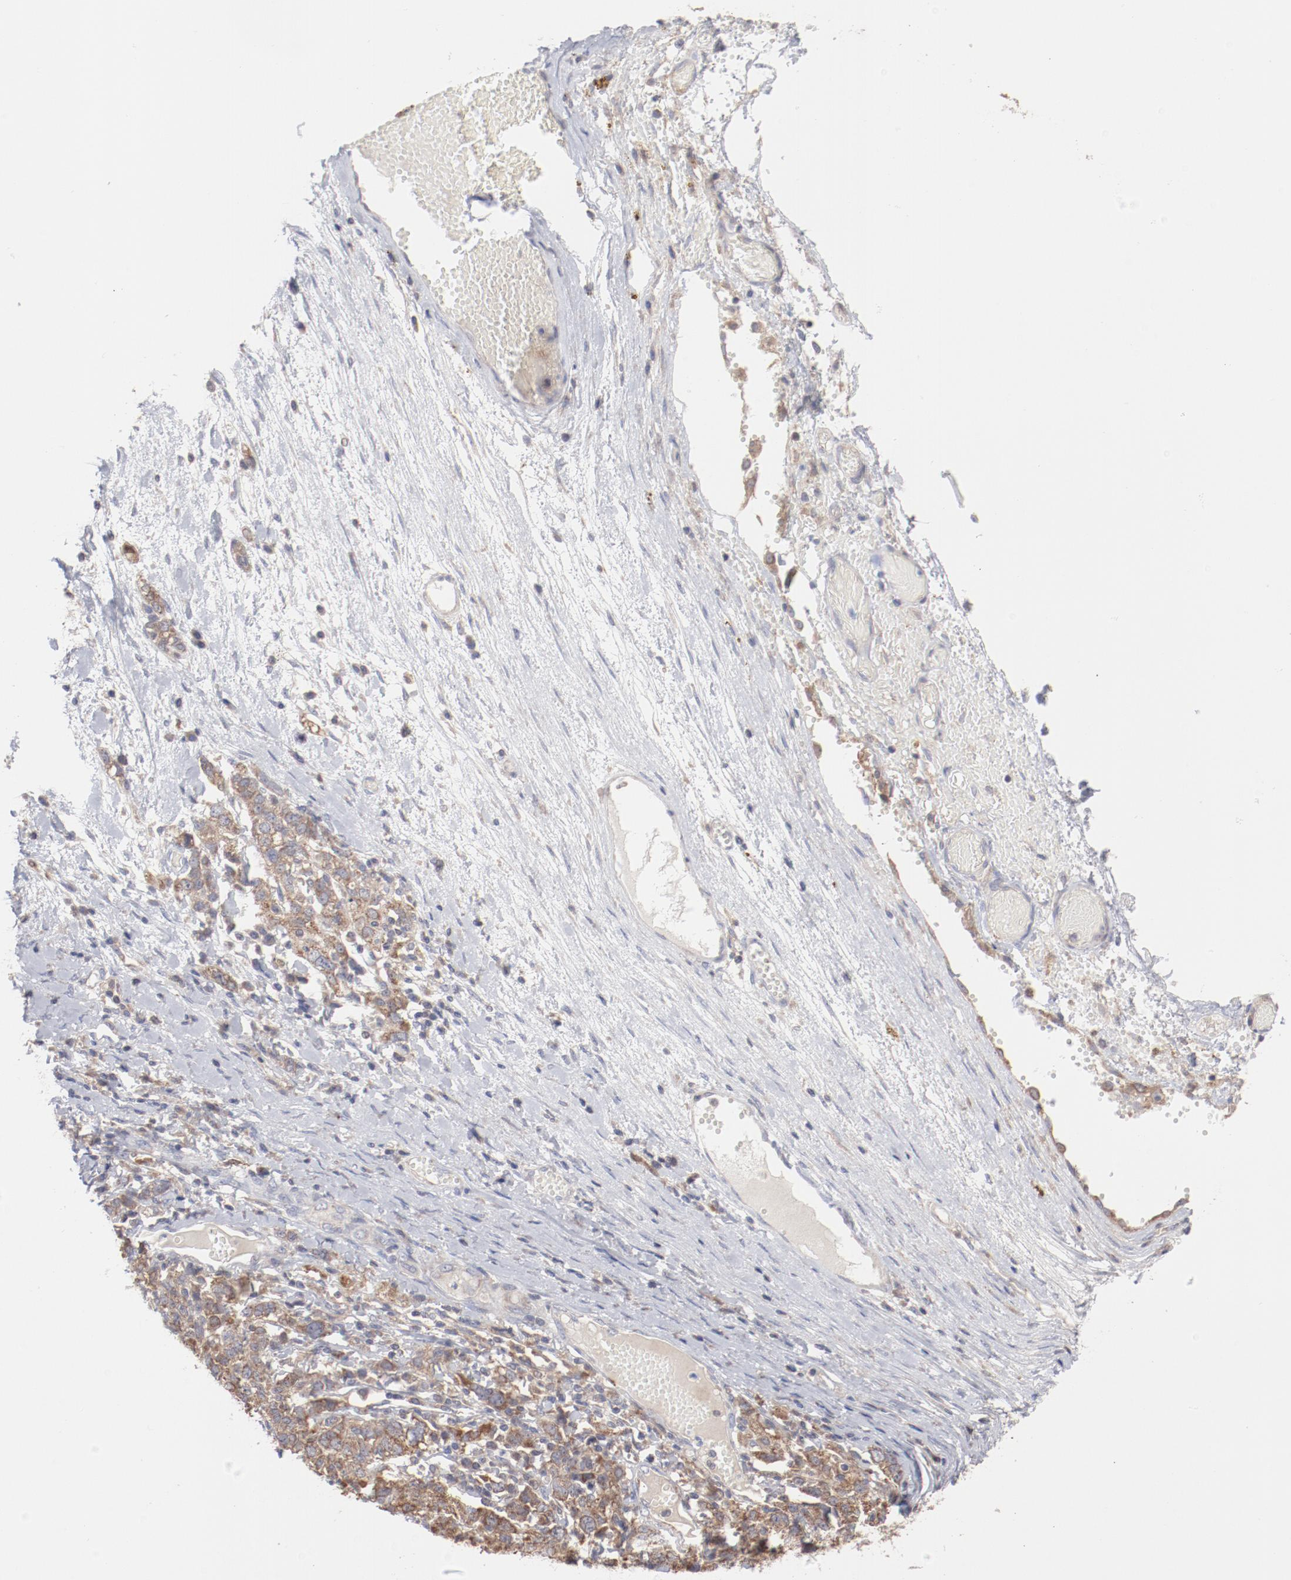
{"staining": {"intensity": "moderate", "quantity": ">75%", "location": "cytoplasmic/membranous"}, "tissue": "ovarian cancer", "cell_type": "Tumor cells", "image_type": "cancer", "snomed": [{"axis": "morphology", "description": "Cystadenocarcinoma, serous, NOS"}, {"axis": "topography", "description": "Ovary"}], "caption": "This micrograph displays ovarian cancer (serous cystadenocarcinoma) stained with IHC to label a protein in brown. The cytoplasmic/membranous of tumor cells show moderate positivity for the protein. Nuclei are counter-stained blue.", "gene": "PPFIBP2", "patient": {"sex": "female", "age": 71}}